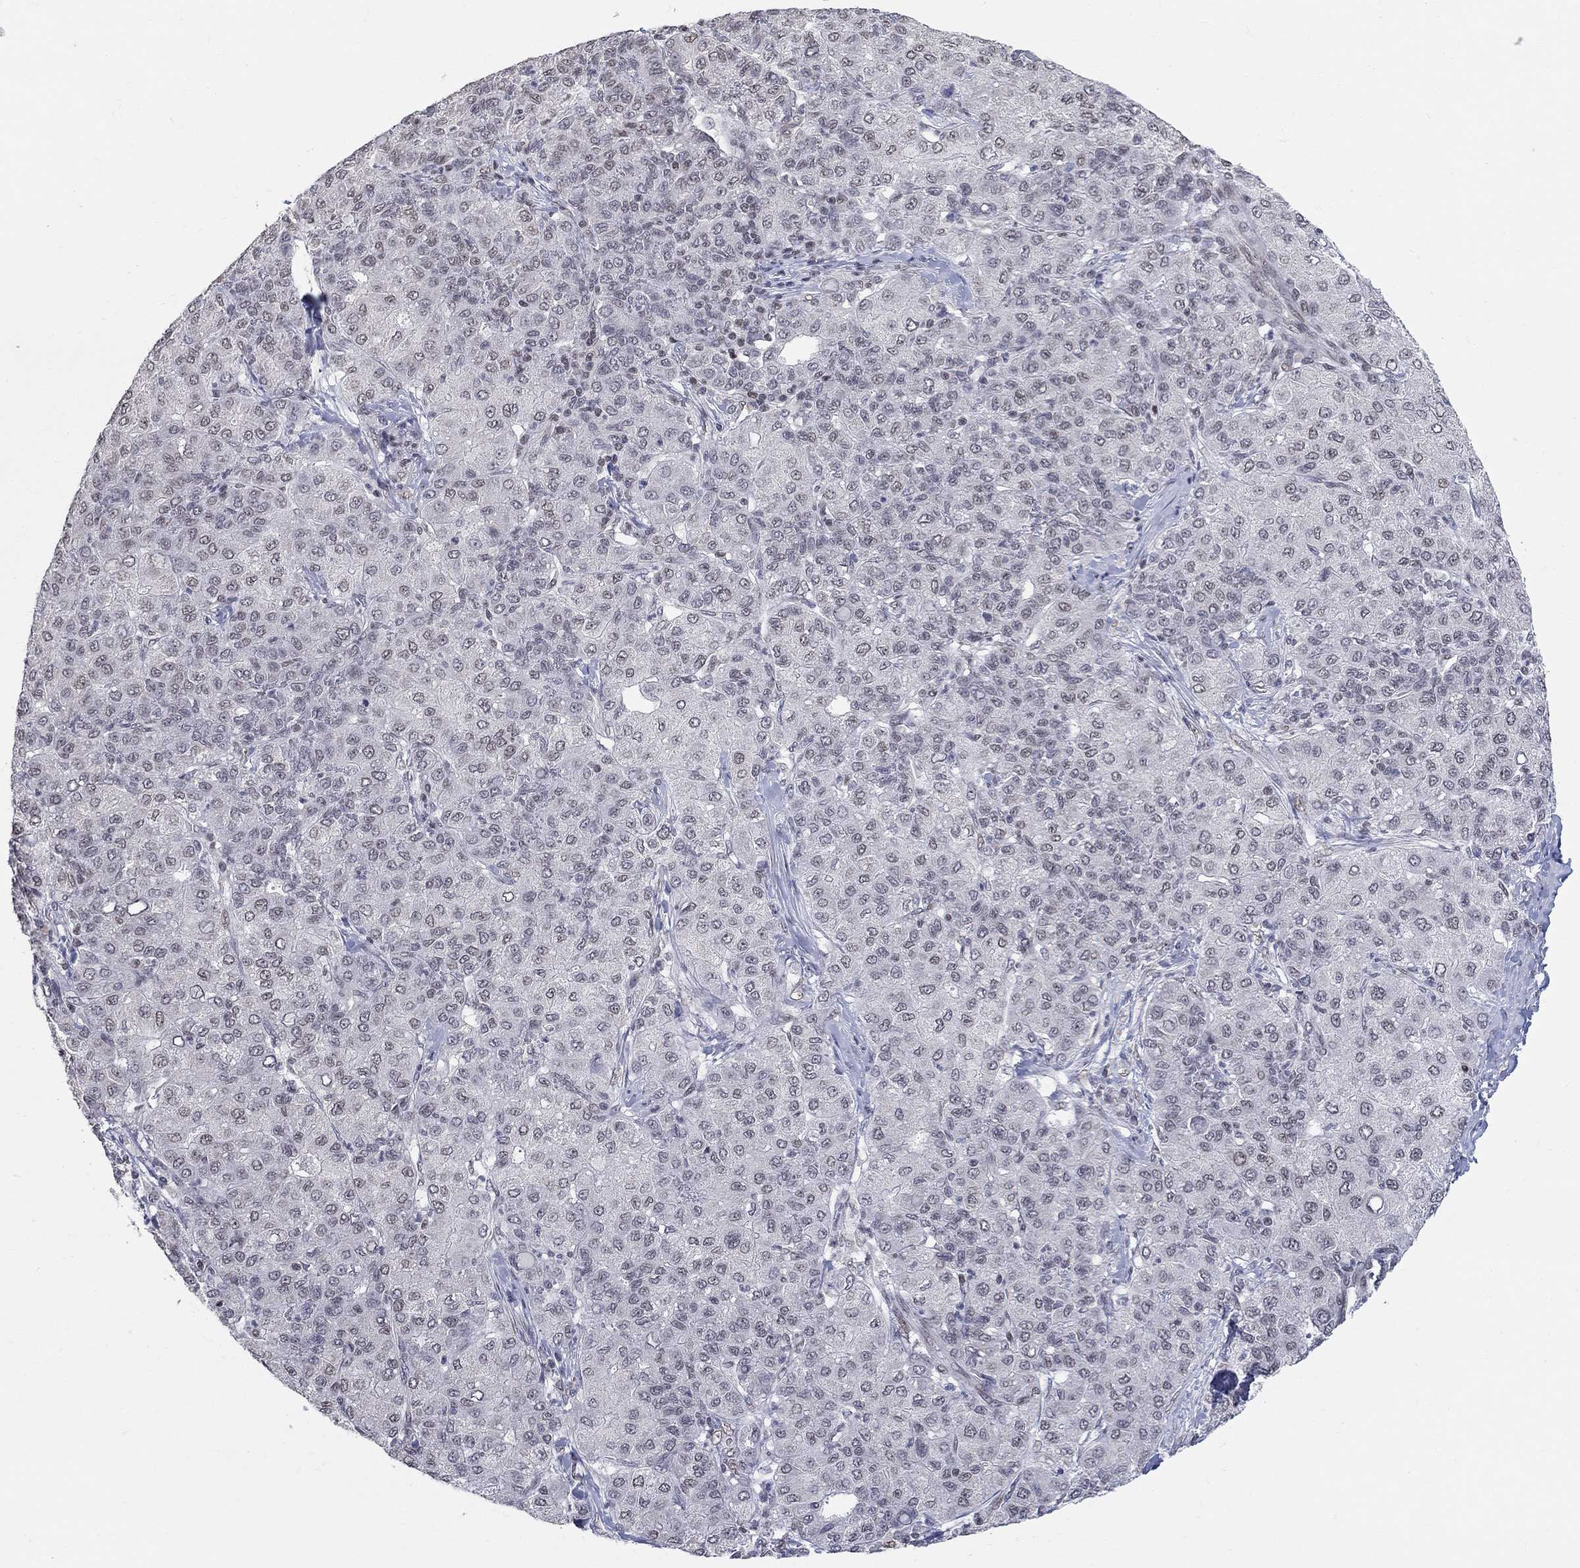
{"staining": {"intensity": "negative", "quantity": "none", "location": "none"}, "tissue": "liver cancer", "cell_type": "Tumor cells", "image_type": "cancer", "snomed": [{"axis": "morphology", "description": "Carcinoma, Hepatocellular, NOS"}, {"axis": "topography", "description": "Liver"}], "caption": "Immunohistochemistry micrograph of liver cancer stained for a protein (brown), which reveals no staining in tumor cells. (Stains: DAB immunohistochemistry with hematoxylin counter stain, Microscopy: brightfield microscopy at high magnification).", "gene": "KLF12", "patient": {"sex": "male", "age": 65}}